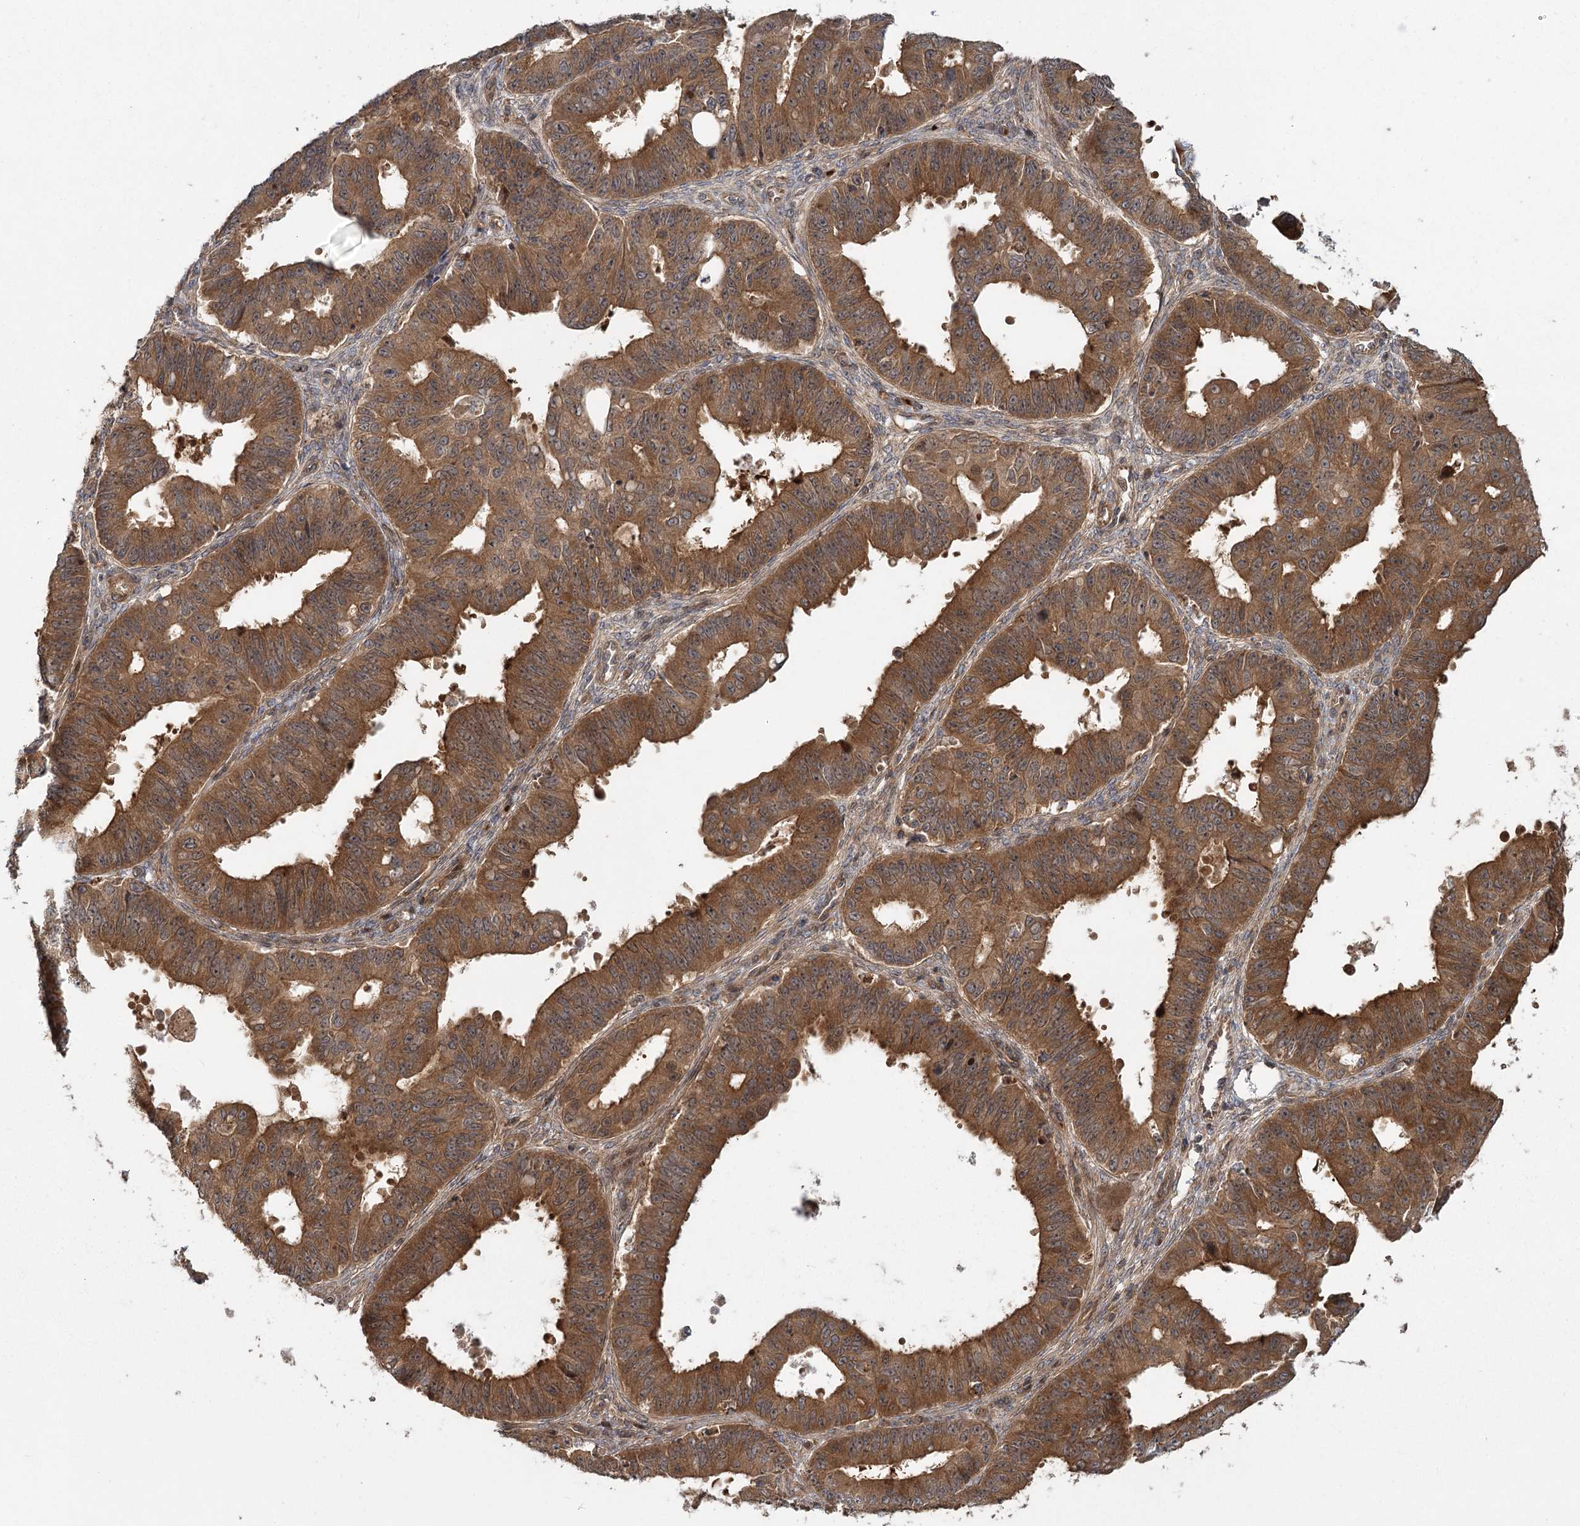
{"staining": {"intensity": "strong", "quantity": ">75%", "location": "cytoplasmic/membranous"}, "tissue": "ovarian cancer", "cell_type": "Tumor cells", "image_type": "cancer", "snomed": [{"axis": "morphology", "description": "Carcinoma, endometroid"}, {"axis": "topography", "description": "Appendix"}, {"axis": "topography", "description": "Ovary"}], "caption": "This photomicrograph reveals immunohistochemistry staining of human ovarian endometroid carcinoma, with high strong cytoplasmic/membranous expression in about >75% of tumor cells.", "gene": "RAPGEF6", "patient": {"sex": "female", "age": 42}}